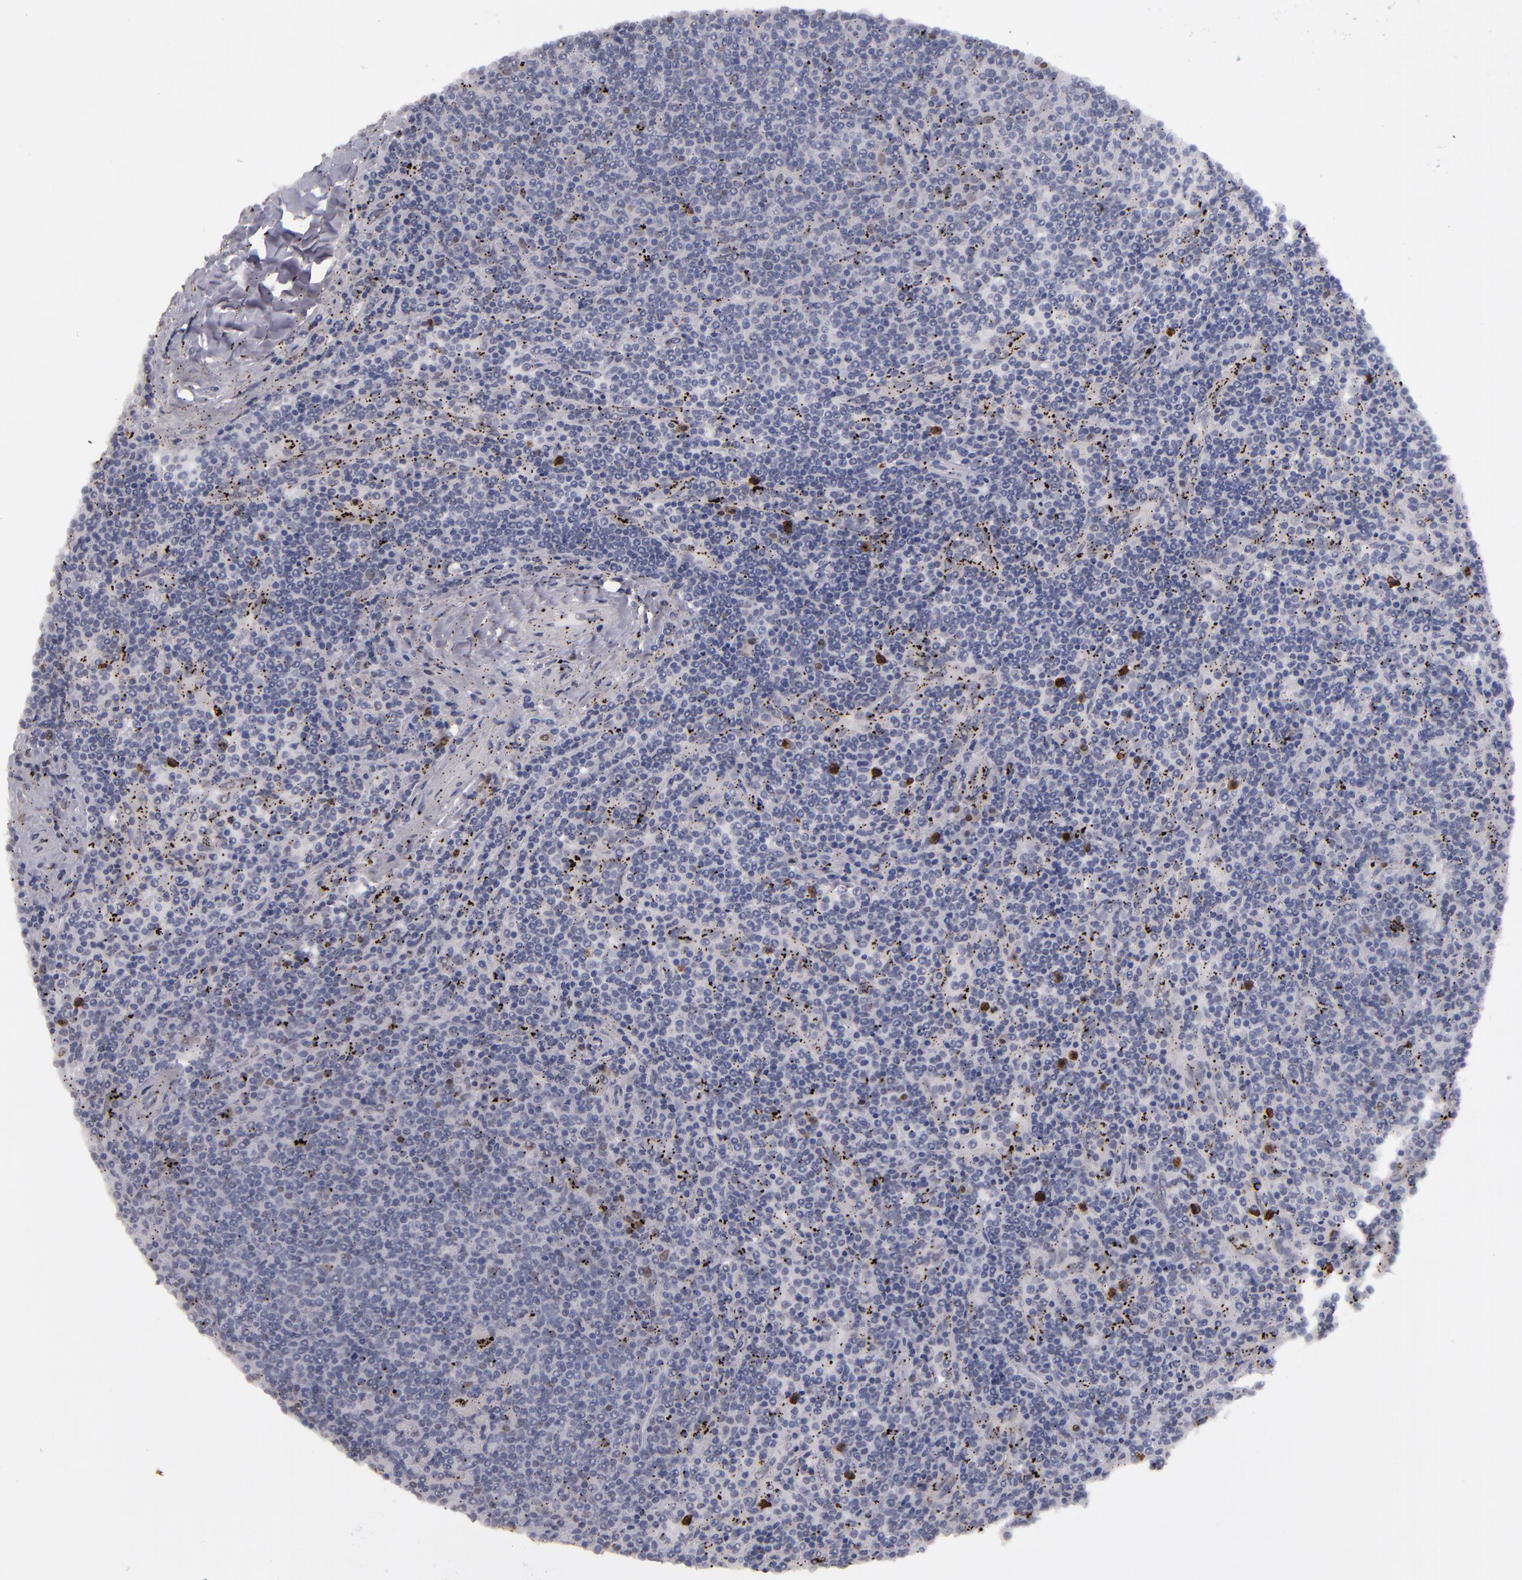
{"staining": {"intensity": "negative", "quantity": "none", "location": "none"}, "tissue": "lymphoma", "cell_type": "Tumor cells", "image_type": "cancer", "snomed": [{"axis": "morphology", "description": "Malignant lymphoma, non-Hodgkin's type, Low grade"}, {"axis": "topography", "description": "Spleen"}], "caption": "Histopathology image shows no significant protein positivity in tumor cells of malignant lymphoma, non-Hodgkin's type (low-grade).", "gene": "IRF4", "patient": {"sex": "female", "age": 50}}